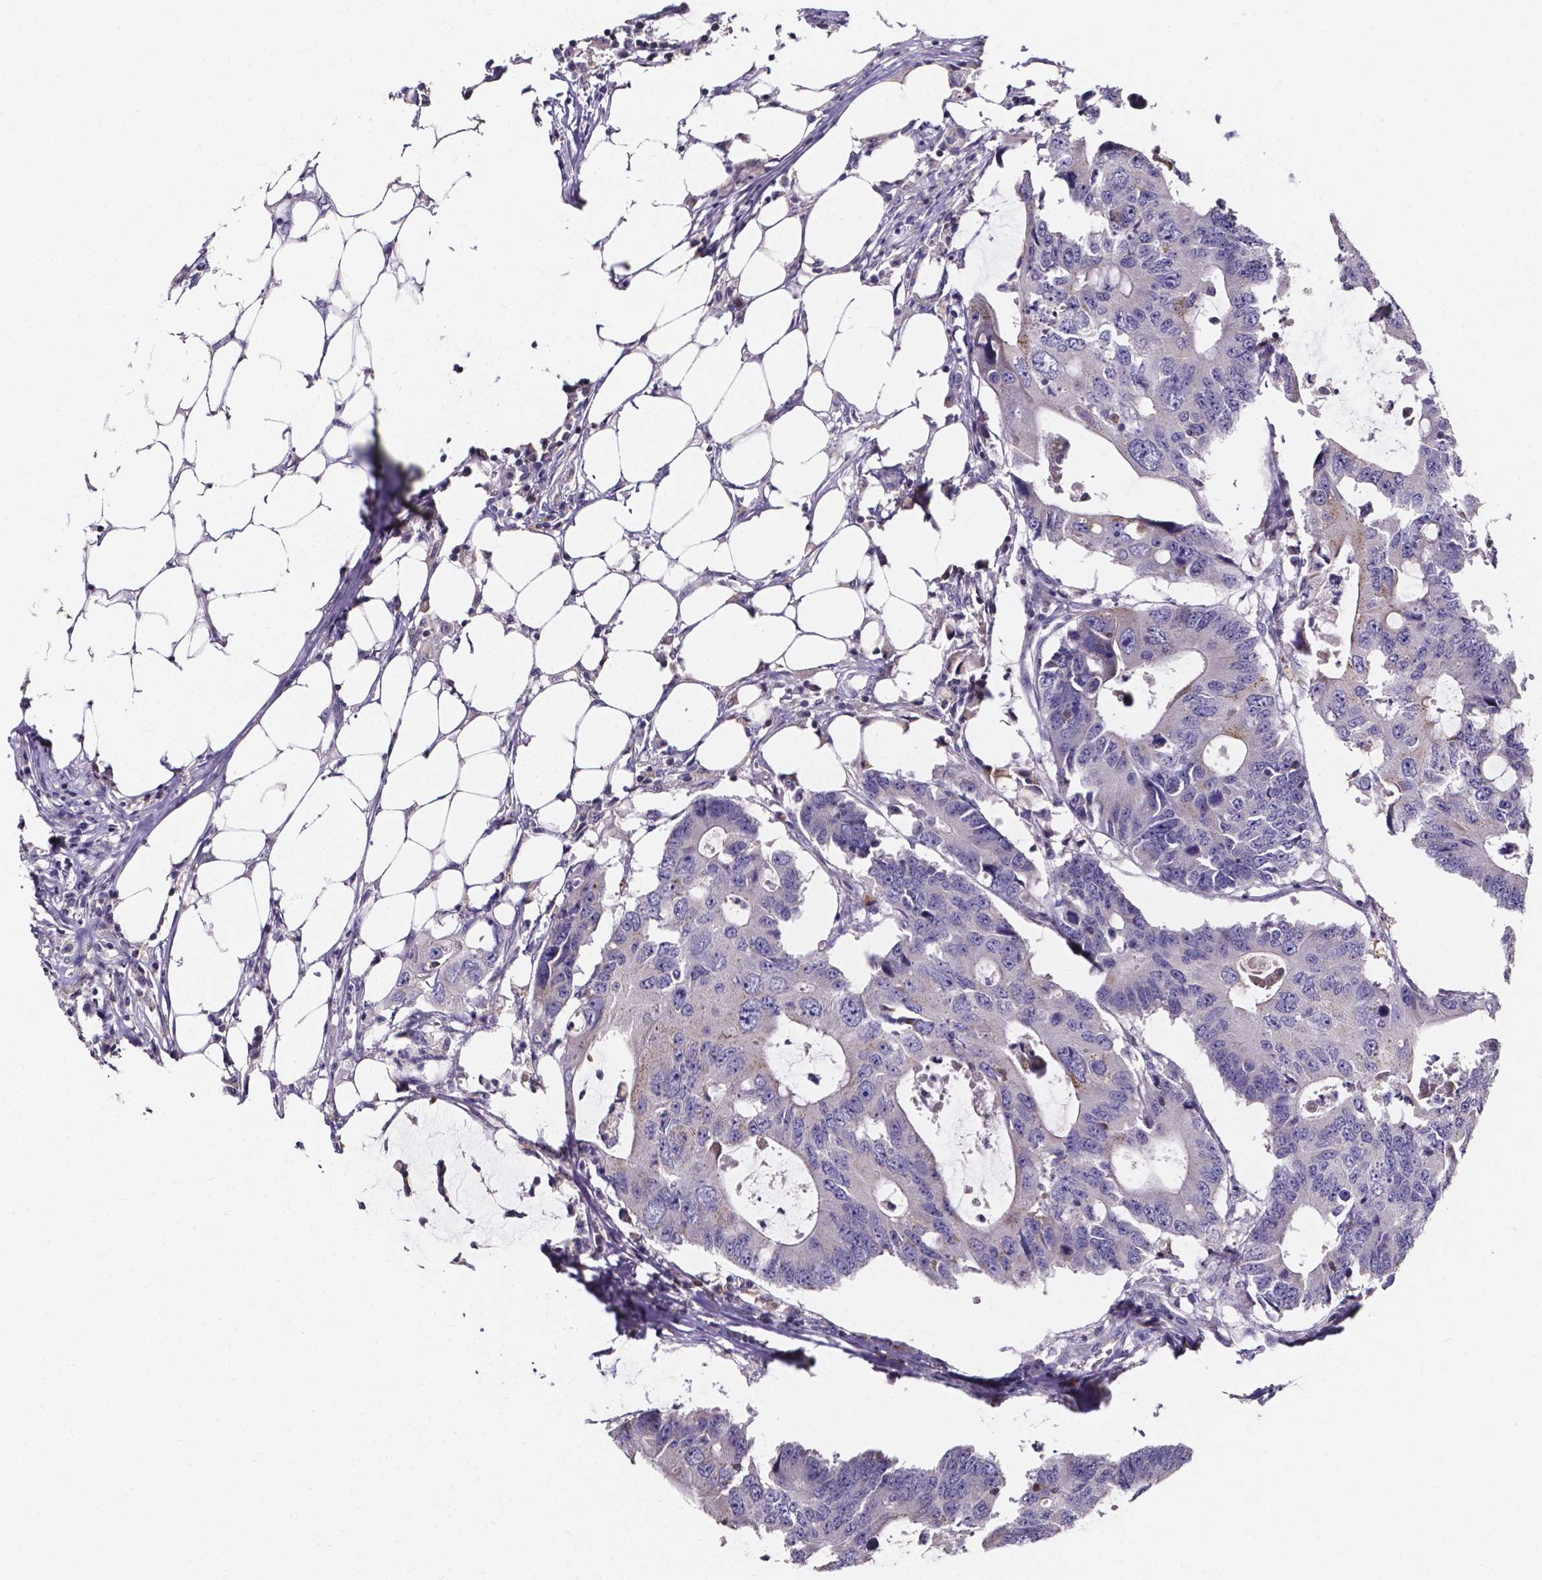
{"staining": {"intensity": "weak", "quantity": "<25%", "location": "cytoplasmic/membranous"}, "tissue": "colorectal cancer", "cell_type": "Tumor cells", "image_type": "cancer", "snomed": [{"axis": "morphology", "description": "Adenocarcinoma, NOS"}, {"axis": "topography", "description": "Colon"}], "caption": "This is an IHC photomicrograph of colorectal adenocarcinoma. There is no staining in tumor cells.", "gene": "THEMIS", "patient": {"sex": "male", "age": 71}}